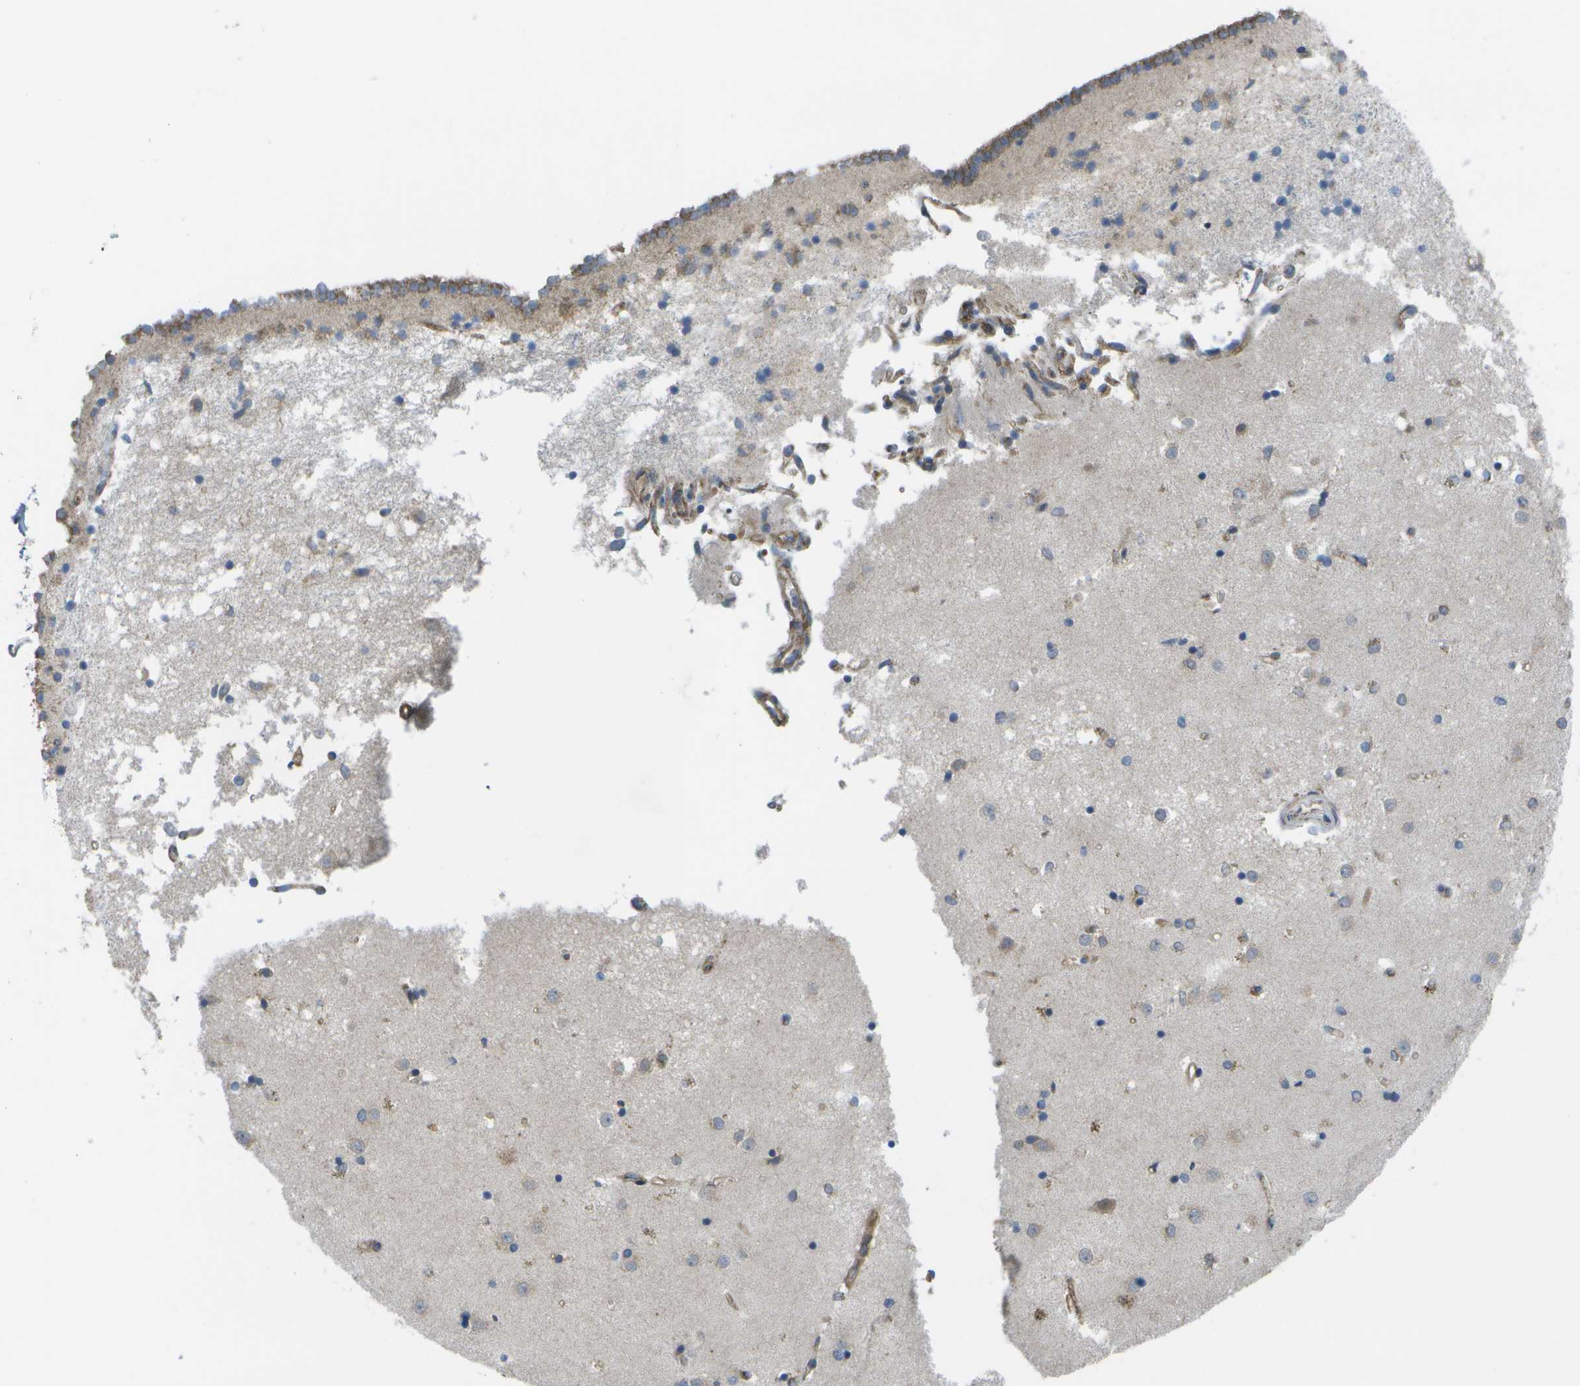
{"staining": {"intensity": "moderate", "quantity": "<25%", "location": "cytoplasmic/membranous"}, "tissue": "caudate", "cell_type": "Glial cells", "image_type": "normal", "snomed": [{"axis": "morphology", "description": "Normal tissue, NOS"}, {"axis": "topography", "description": "Lateral ventricle wall"}], "caption": "Brown immunohistochemical staining in unremarkable caudate exhibits moderate cytoplasmic/membranous staining in about <25% of glial cells. (DAB IHC with brightfield microscopy, high magnification).", "gene": "DPM3", "patient": {"sex": "male", "age": 45}}